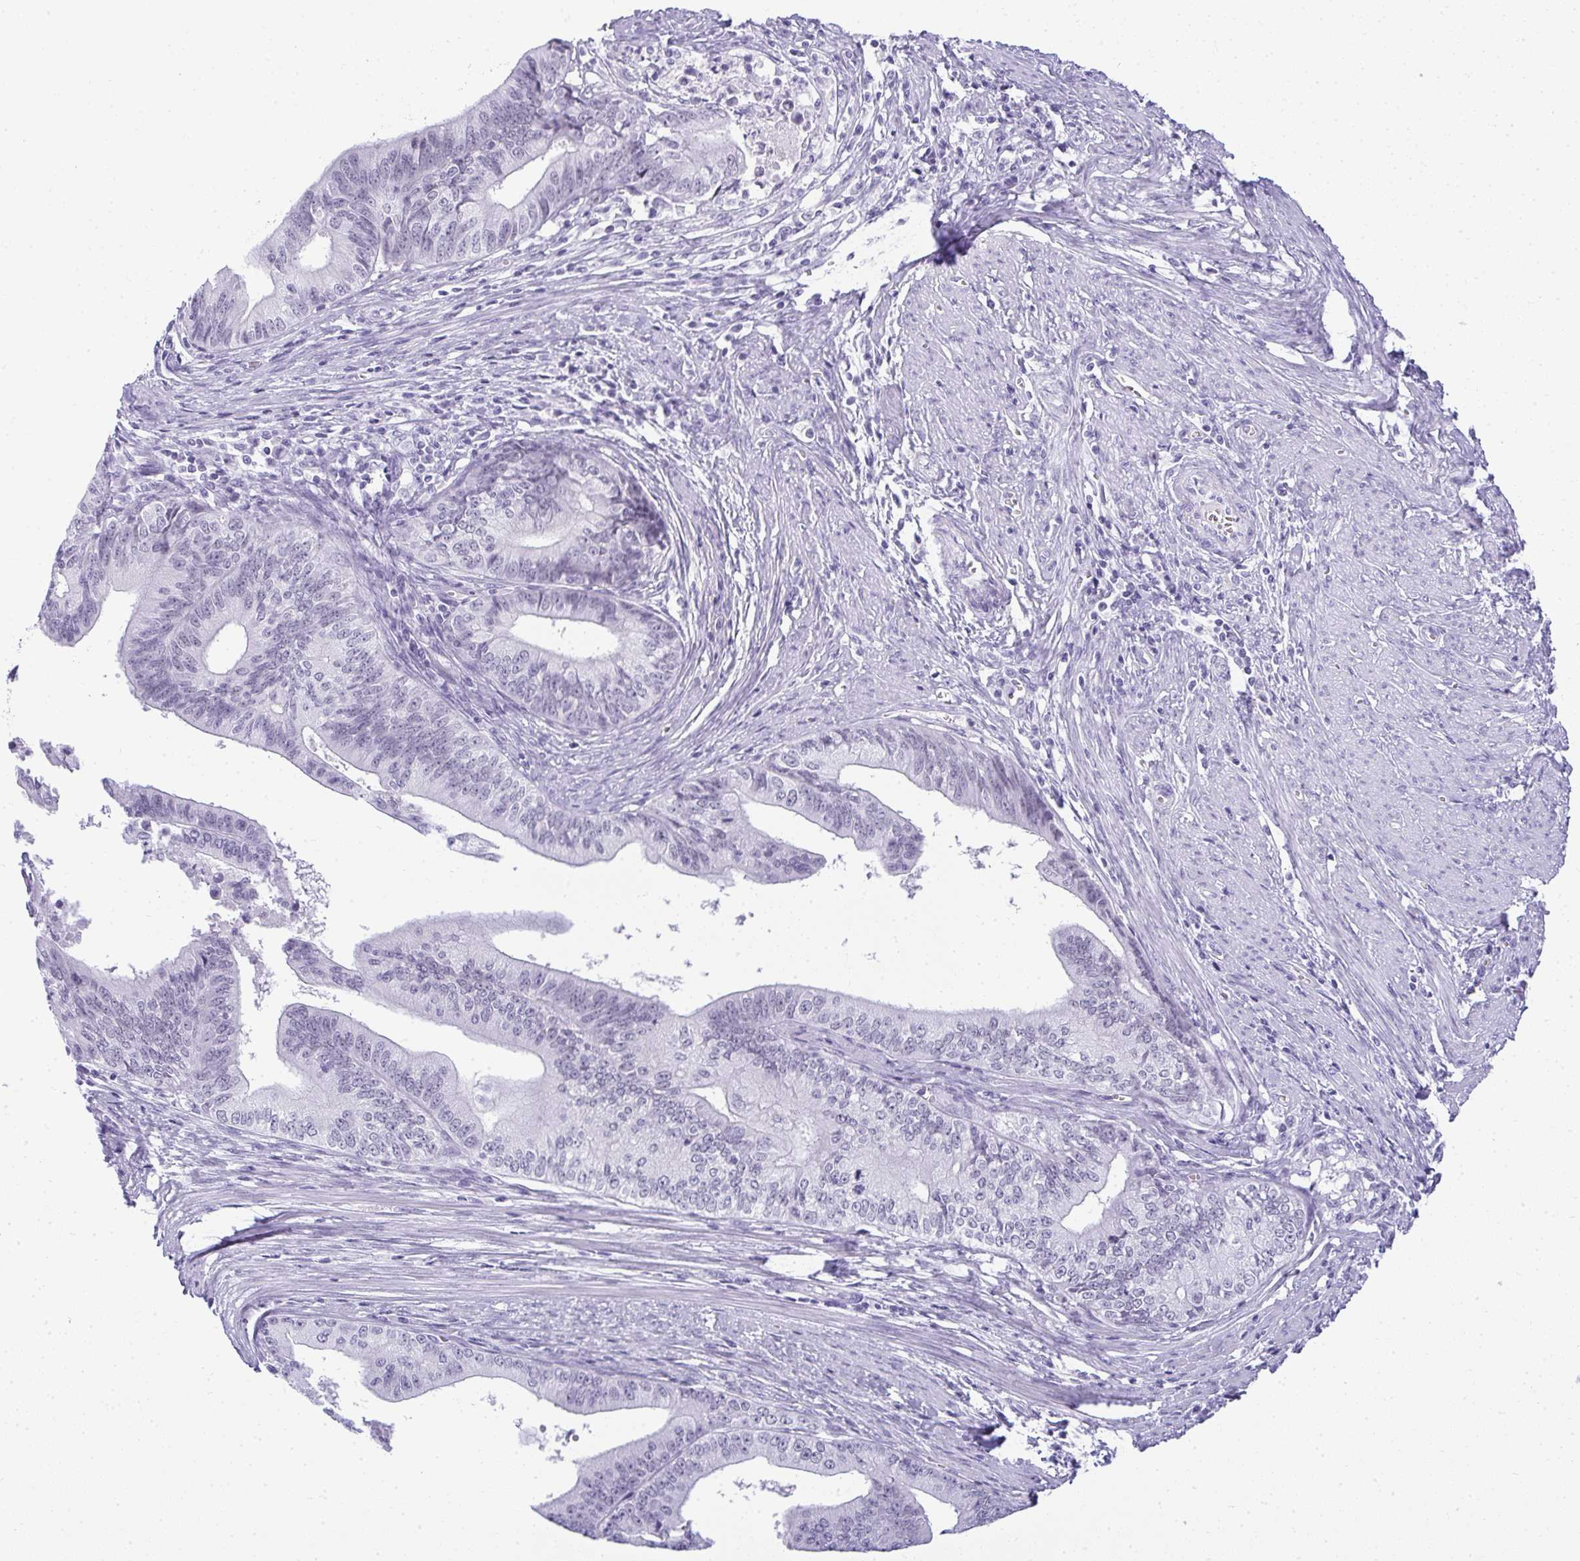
{"staining": {"intensity": "negative", "quantity": "none", "location": "none"}, "tissue": "endometrial cancer", "cell_type": "Tumor cells", "image_type": "cancer", "snomed": [{"axis": "morphology", "description": "Adenocarcinoma, NOS"}, {"axis": "topography", "description": "Endometrium"}], "caption": "Immunohistochemistry (IHC) histopathology image of neoplastic tissue: endometrial cancer stained with DAB demonstrates no significant protein expression in tumor cells.", "gene": "PLA2G1B", "patient": {"sex": "female", "age": 65}}